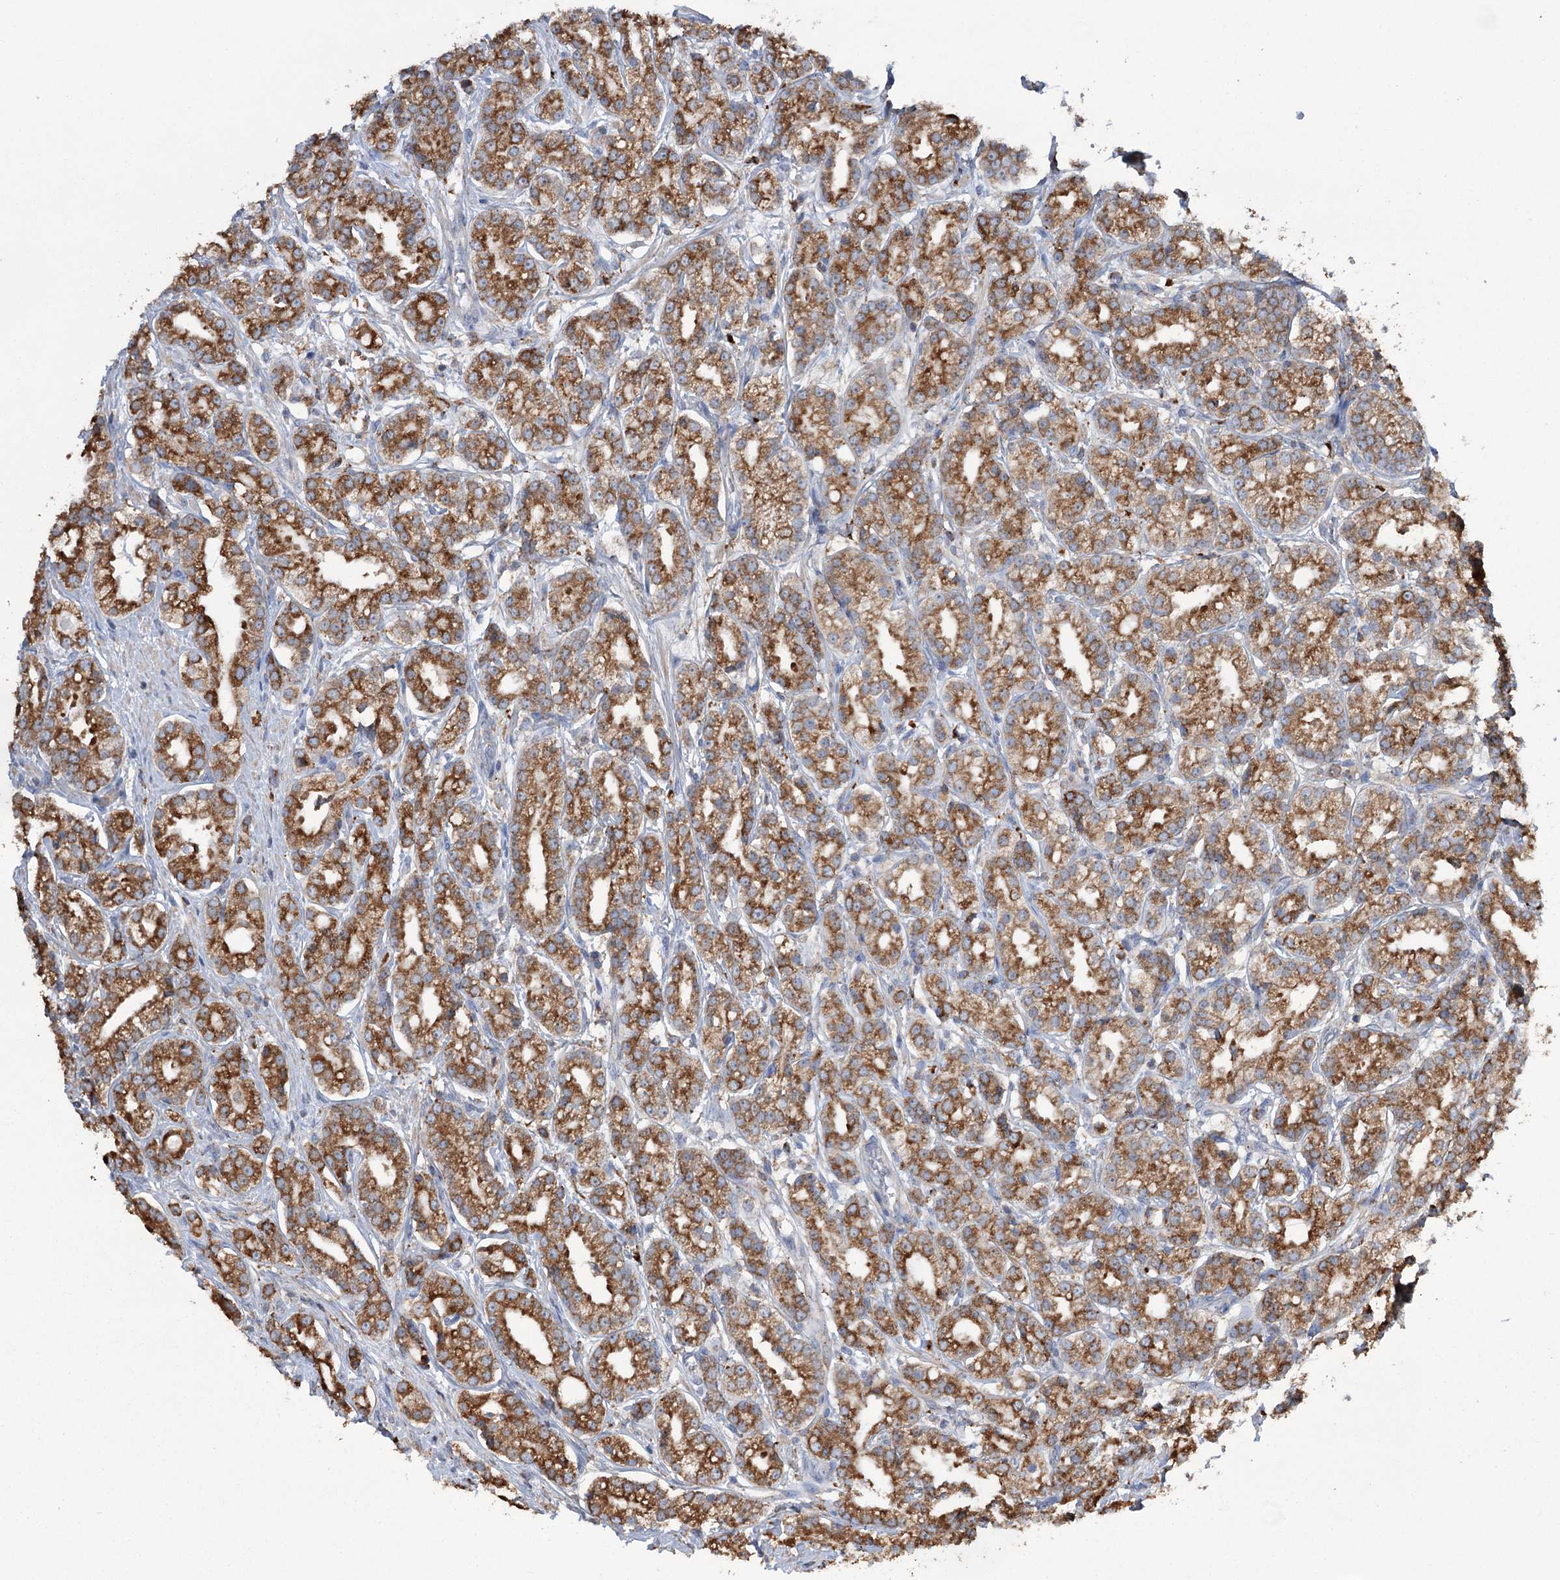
{"staining": {"intensity": "strong", "quantity": ">75%", "location": "cytoplasmic/membranous"}, "tissue": "prostate cancer", "cell_type": "Tumor cells", "image_type": "cancer", "snomed": [{"axis": "morphology", "description": "Adenocarcinoma, High grade"}, {"axis": "topography", "description": "Prostate"}], "caption": "The immunohistochemical stain labels strong cytoplasmic/membranous staining in tumor cells of prostate high-grade adenocarcinoma tissue. (Brightfield microscopy of DAB IHC at high magnification).", "gene": "TRIM71", "patient": {"sex": "male", "age": 69}}